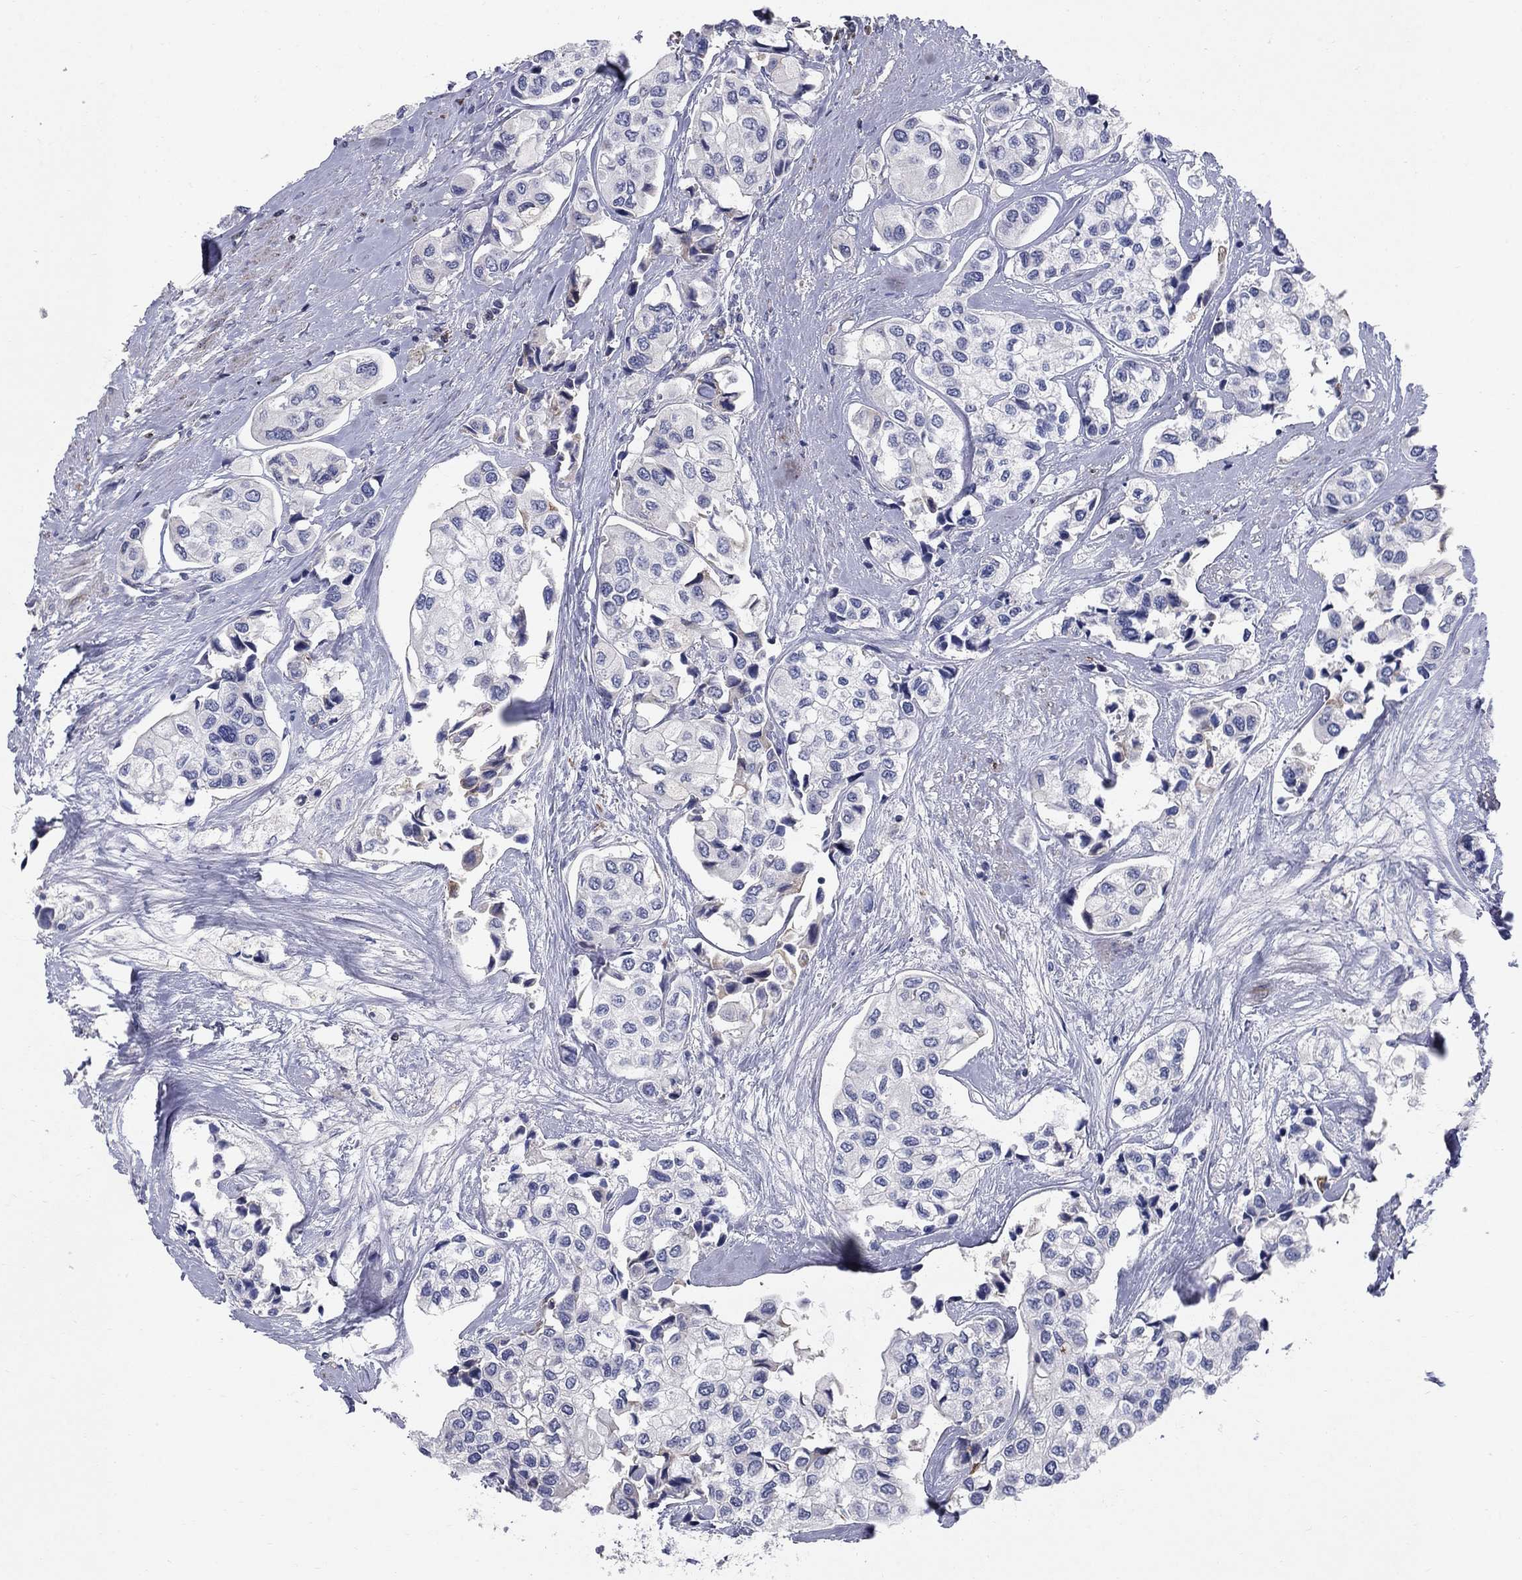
{"staining": {"intensity": "negative", "quantity": "none", "location": "none"}, "tissue": "urothelial cancer", "cell_type": "Tumor cells", "image_type": "cancer", "snomed": [{"axis": "morphology", "description": "Urothelial carcinoma, High grade"}, {"axis": "topography", "description": "Urinary bladder"}], "caption": "DAB immunohistochemical staining of human urothelial carcinoma (high-grade) displays no significant positivity in tumor cells.", "gene": "NTRK2", "patient": {"sex": "male", "age": 73}}